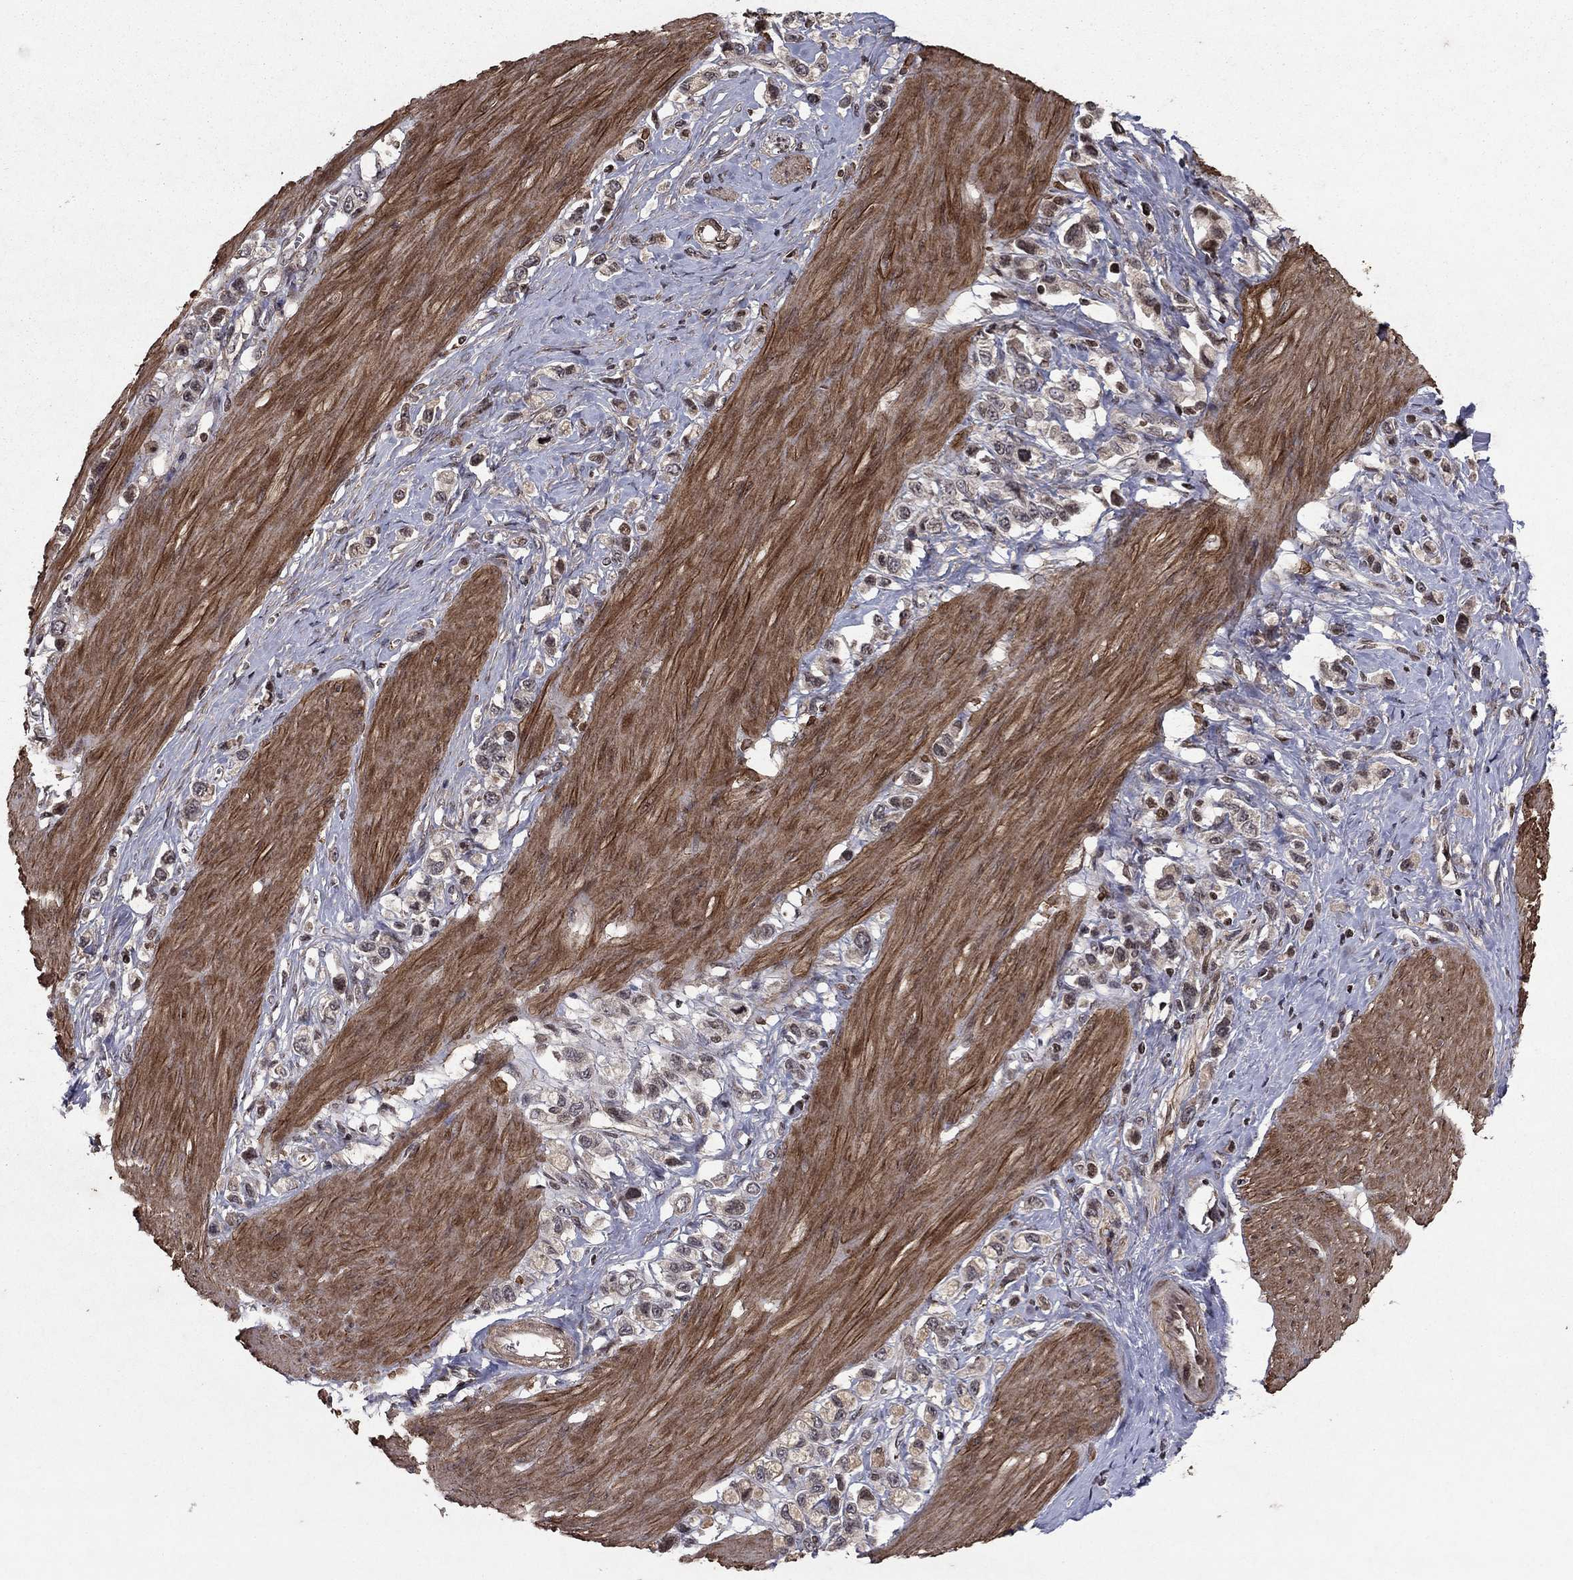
{"staining": {"intensity": "negative", "quantity": "none", "location": "none"}, "tissue": "stomach cancer", "cell_type": "Tumor cells", "image_type": "cancer", "snomed": [{"axis": "morphology", "description": "Normal tissue, NOS"}, {"axis": "morphology", "description": "Adenocarcinoma, NOS"}, {"axis": "morphology", "description": "Adenocarcinoma, High grade"}, {"axis": "topography", "description": "Stomach, upper"}, {"axis": "topography", "description": "Stomach"}], "caption": "Adenocarcinoma (high-grade) (stomach) stained for a protein using IHC demonstrates no expression tumor cells.", "gene": "SORBS1", "patient": {"sex": "female", "age": 65}}